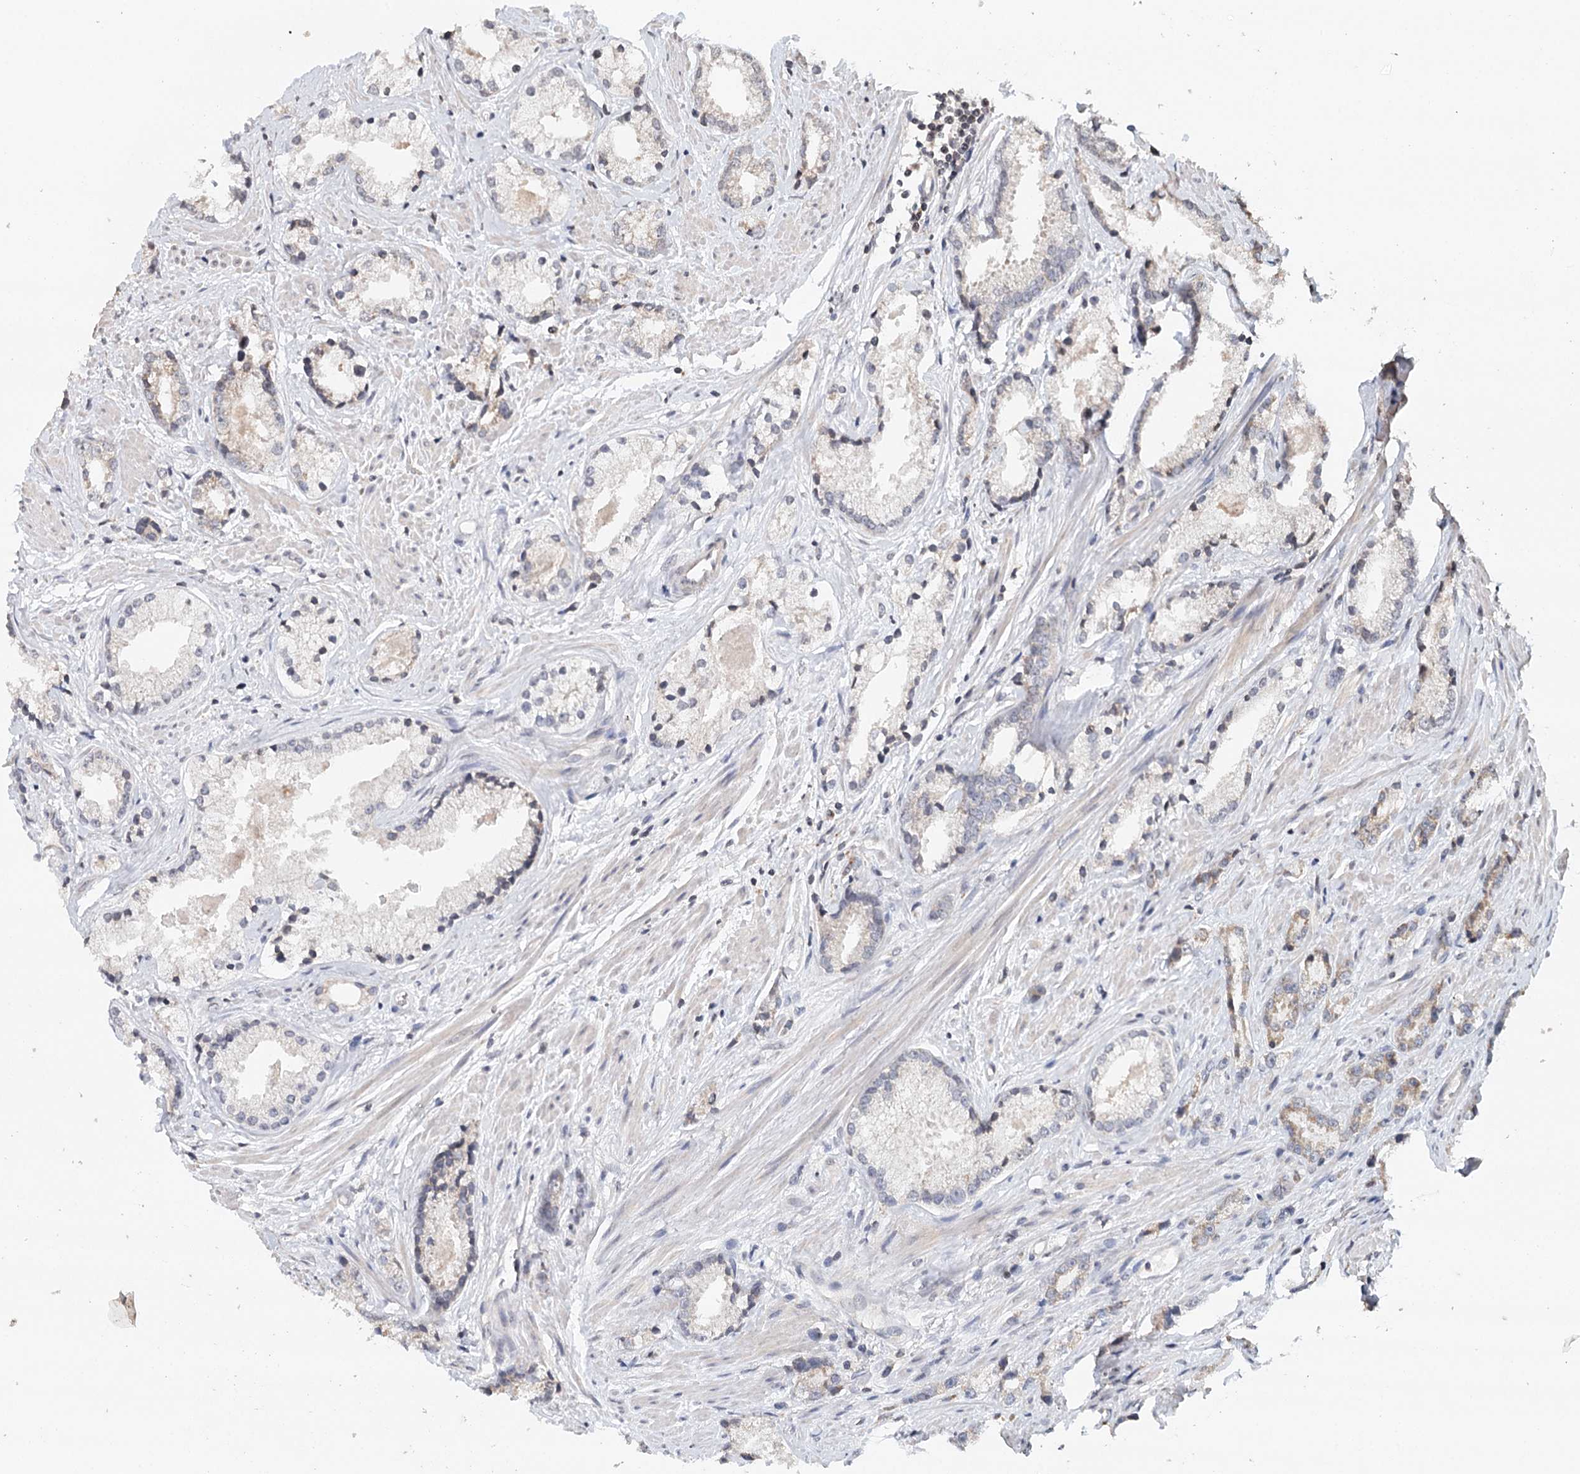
{"staining": {"intensity": "moderate", "quantity": "<25%", "location": "cytoplasmic/membranous"}, "tissue": "prostate cancer", "cell_type": "Tumor cells", "image_type": "cancer", "snomed": [{"axis": "morphology", "description": "Adenocarcinoma, High grade"}, {"axis": "topography", "description": "Prostate"}], "caption": "IHC (DAB) staining of human adenocarcinoma (high-grade) (prostate) exhibits moderate cytoplasmic/membranous protein staining in about <25% of tumor cells.", "gene": "ICOS", "patient": {"sex": "male", "age": 66}}